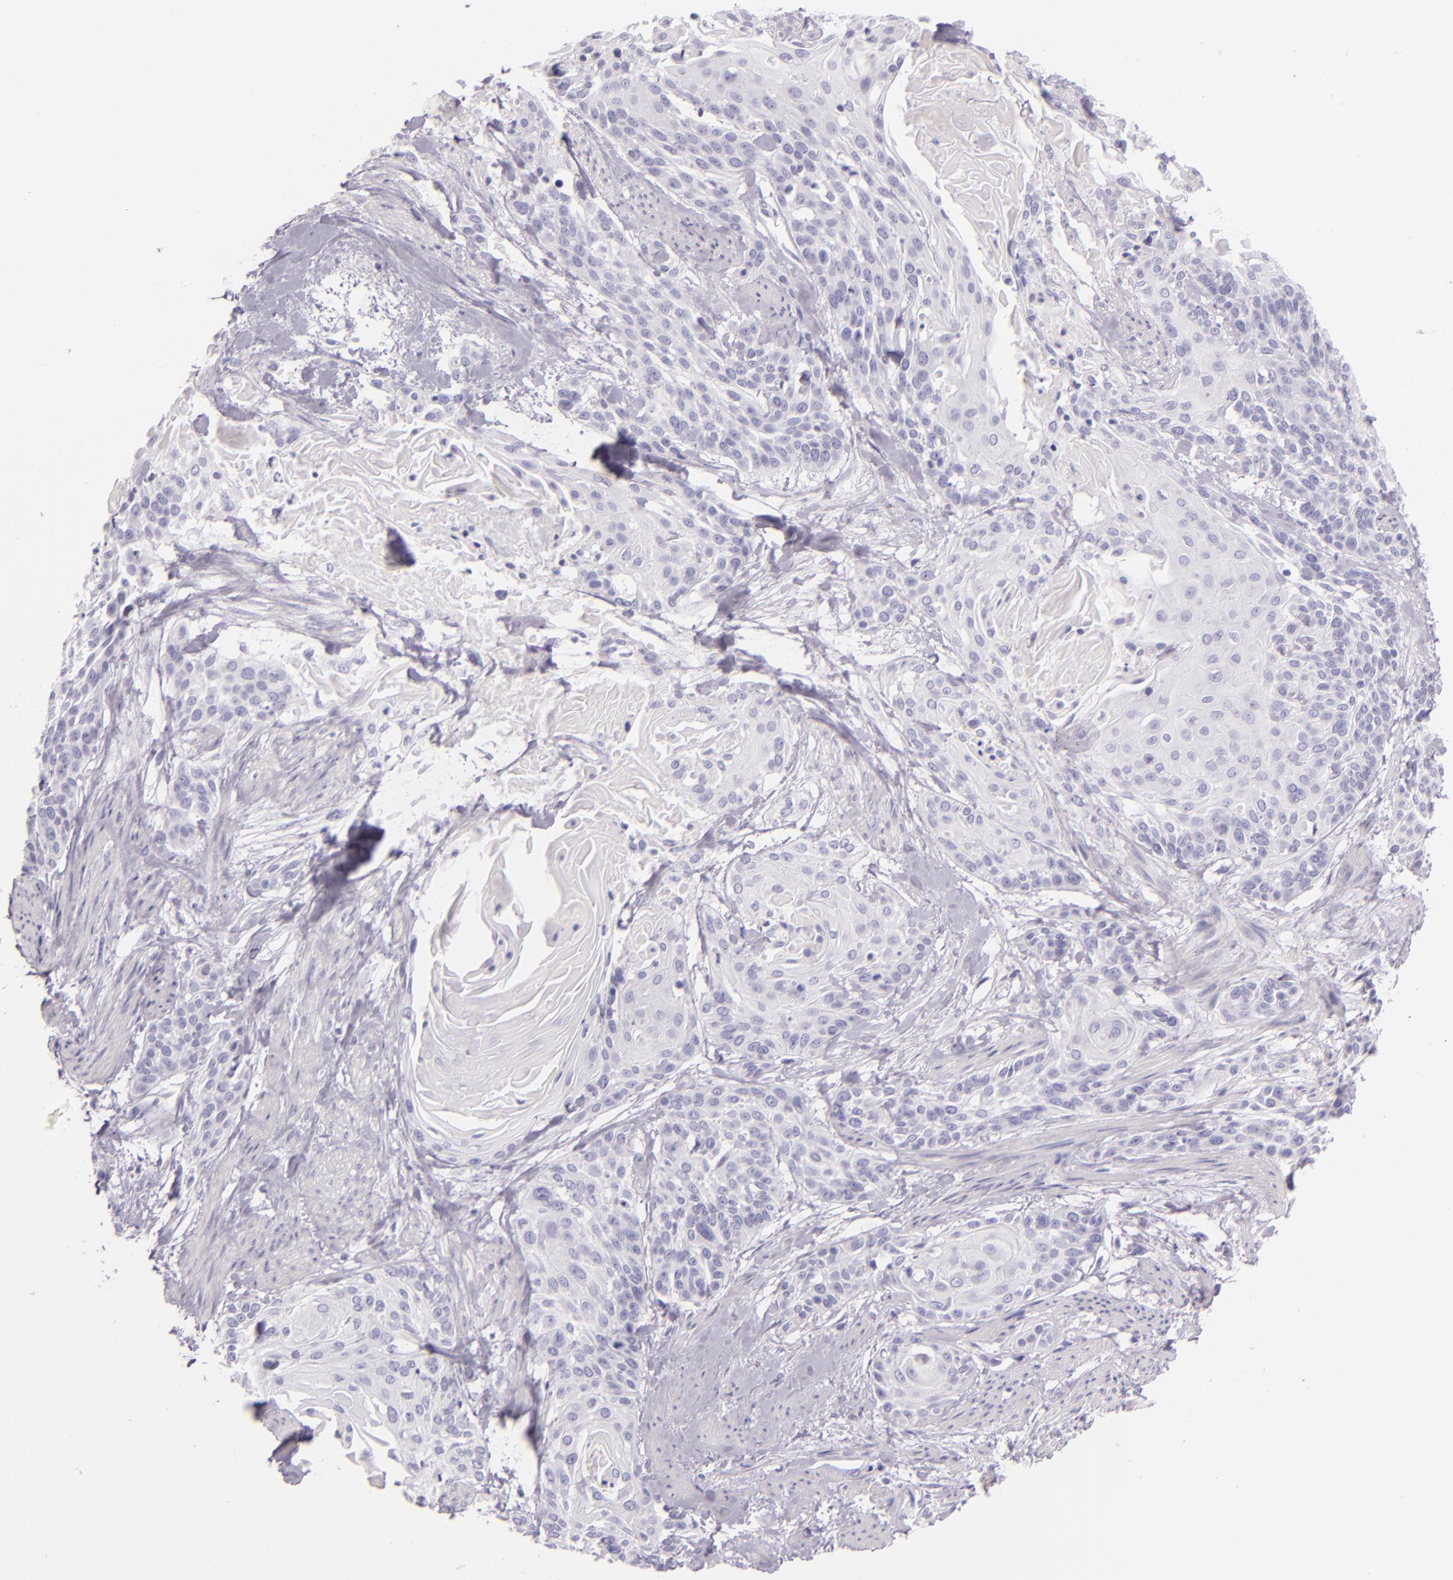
{"staining": {"intensity": "negative", "quantity": "none", "location": "none"}, "tissue": "cervical cancer", "cell_type": "Tumor cells", "image_type": "cancer", "snomed": [{"axis": "morphology", "description": "Squamous cell carcinoma, NOS"}, {"axis": "topography", "description": "Cervix"}], "caption": "DAB (3,3'-diaminobenzidine) immunohistochemical staining of human cervical cancer (squamous cell carcinoma) displays no significant positivity in tumor cells. (DAB immunohistochemistry (IHC) visualized using brightfield microscopy, high magnification).", "gene": "SELP", "patient": {"sex": "female", "age": 57}}